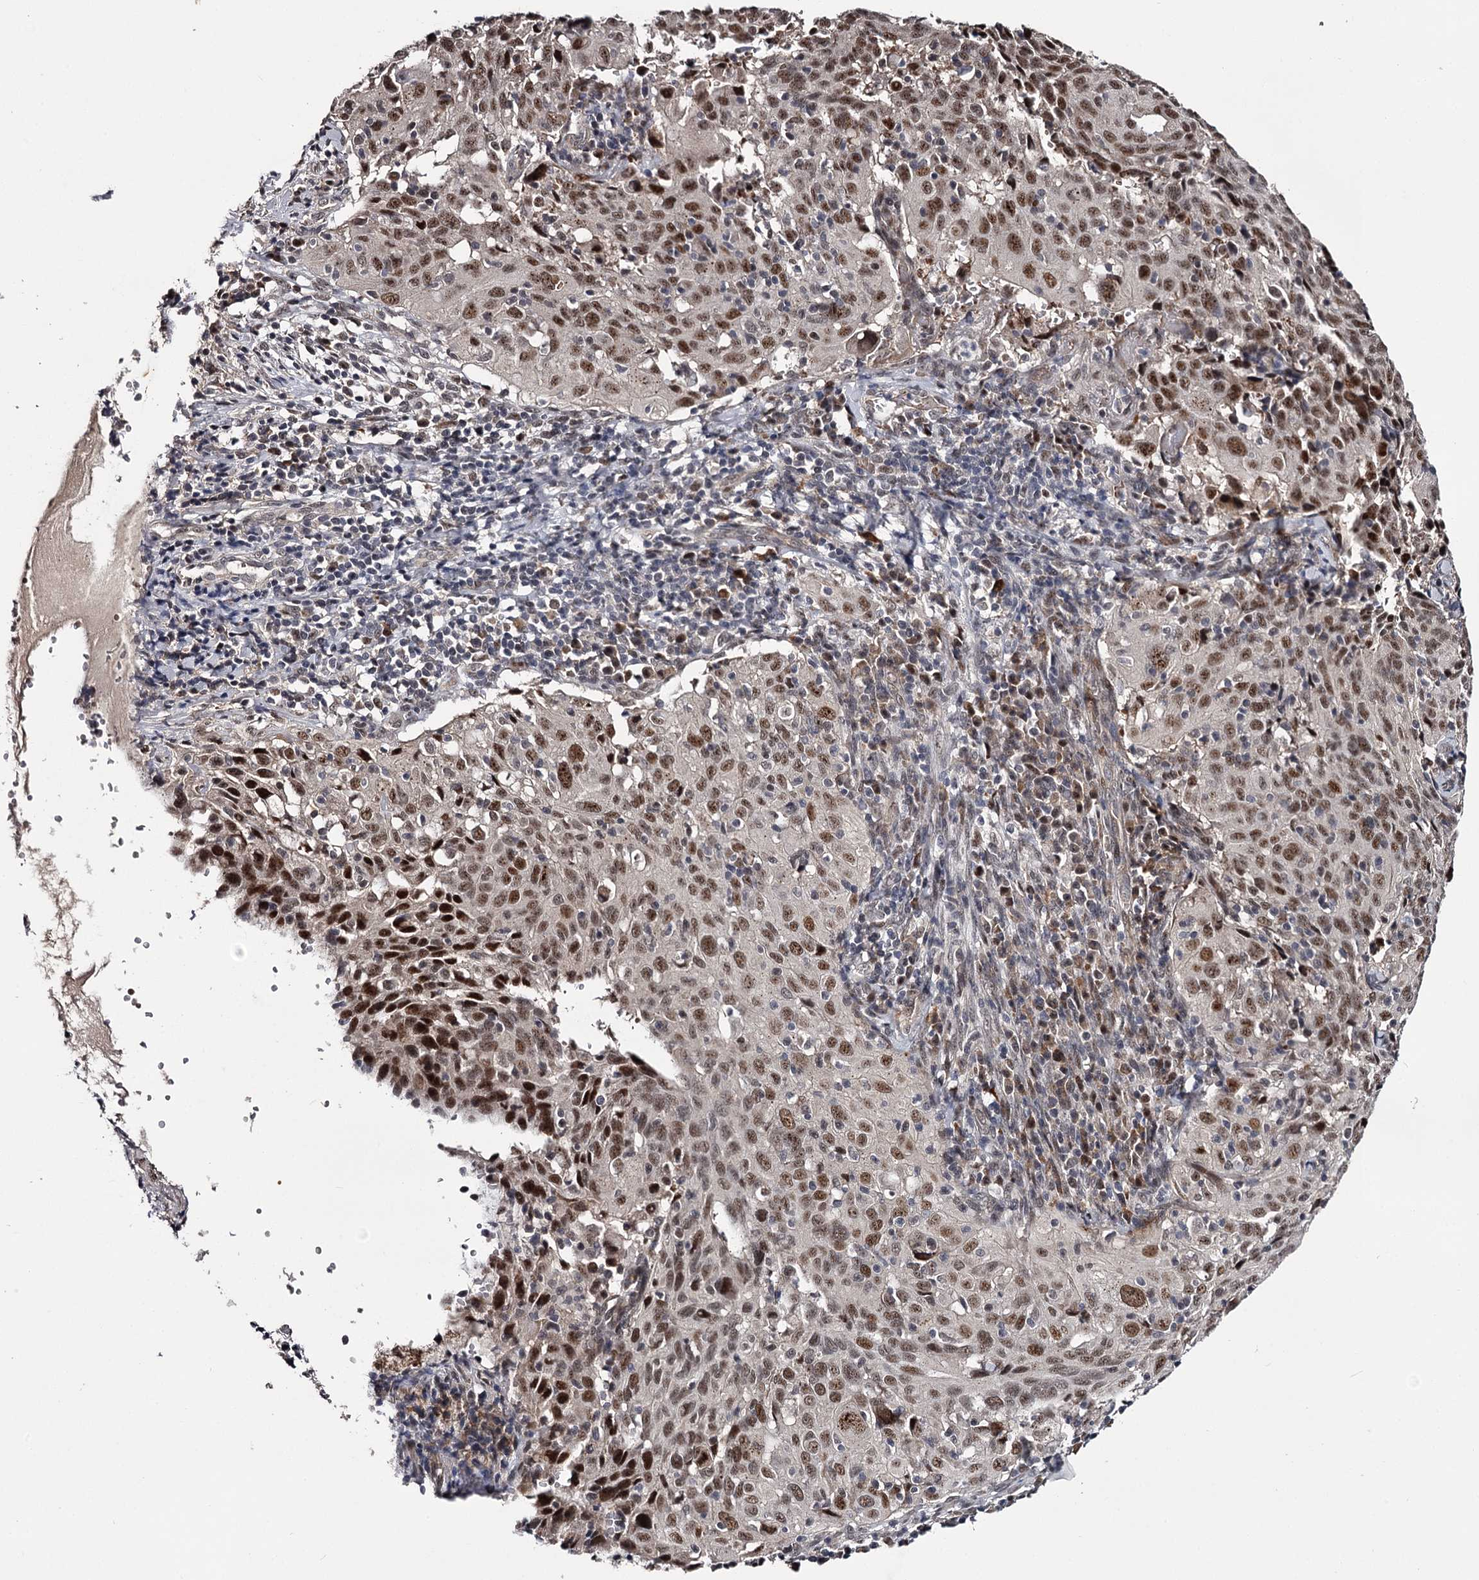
{"staining": {"intensity": "moderate", "quantity": ">75%", "location": "nuclear"}, "tissue": "cervical cancer", "cell_type": "Tumor cells", "image_type": "cancer", "snomed": [{"axis": "morphology", "description": "Squamous cell carcinoma, NOS"}, {"axis": "topography", "description": "Cervix"}], "caption": "Protein expression by immunohistochemistry shows moderate nuclear positivity in approximately >75% of tumor cells in cervical cancer.", "gene": "RNF44", "patient": {"sex": "female", "age": 31}}